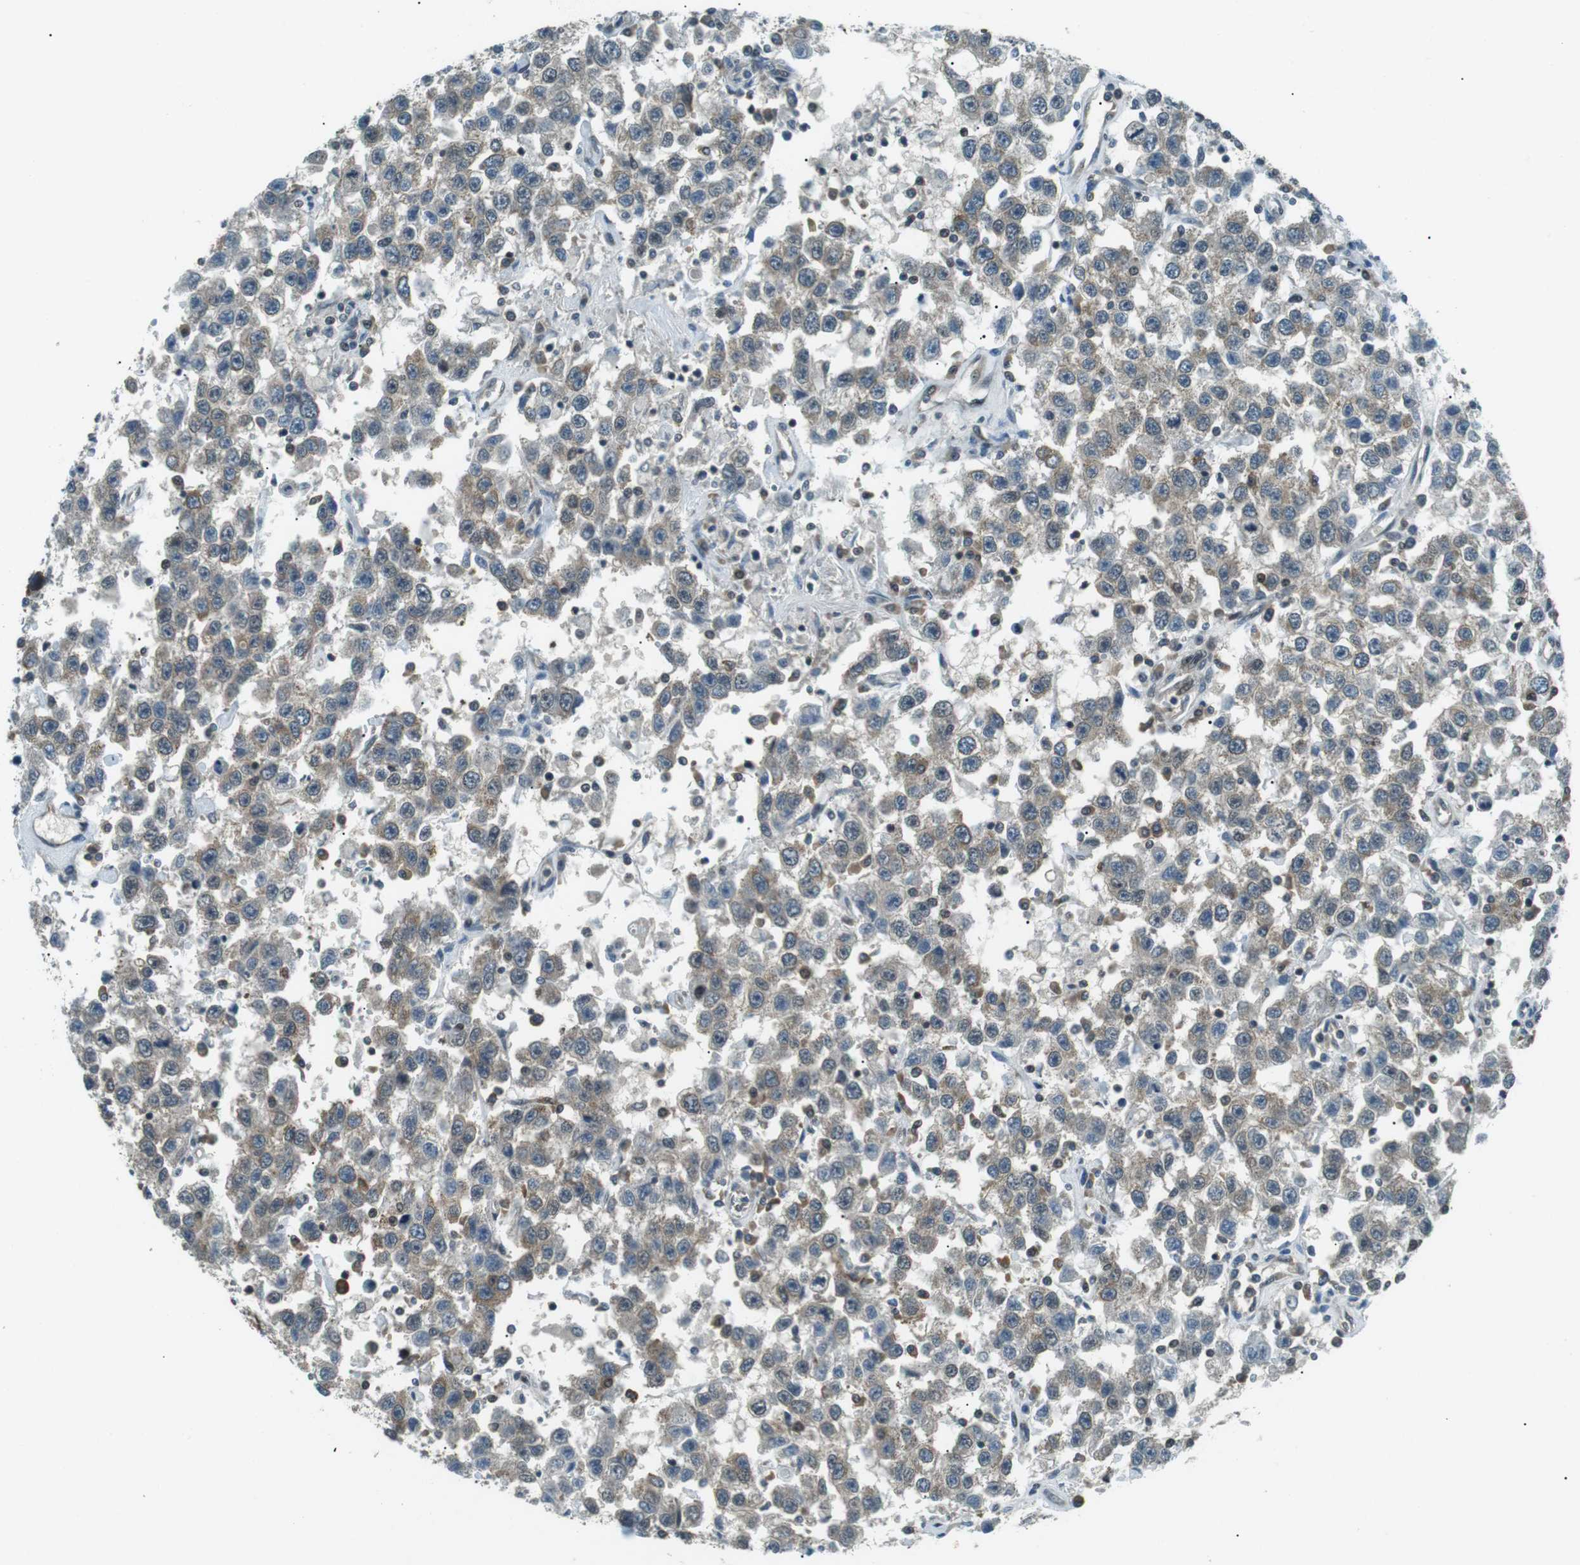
{"staining": {"intensity": "weak", "quantity": ">75%", "location": "cytoplasmic/membranous"}, "tissue": "testis cancer", "cell_type": "Tumor cells", "image_type": "cancer", "snomed": [{"axis": "morphology", "description": "Seminoma, NOS"}, {"axis": "topography", "description": "Testis"}], "caption": "Brown immunohistochemical staining in human testis seminoma displays weak cytoplasmic/membranous expression in approximately >75% of tumor cells.", "gene": "TMEM74", "patient": {"sex": "male", "age": 41}}